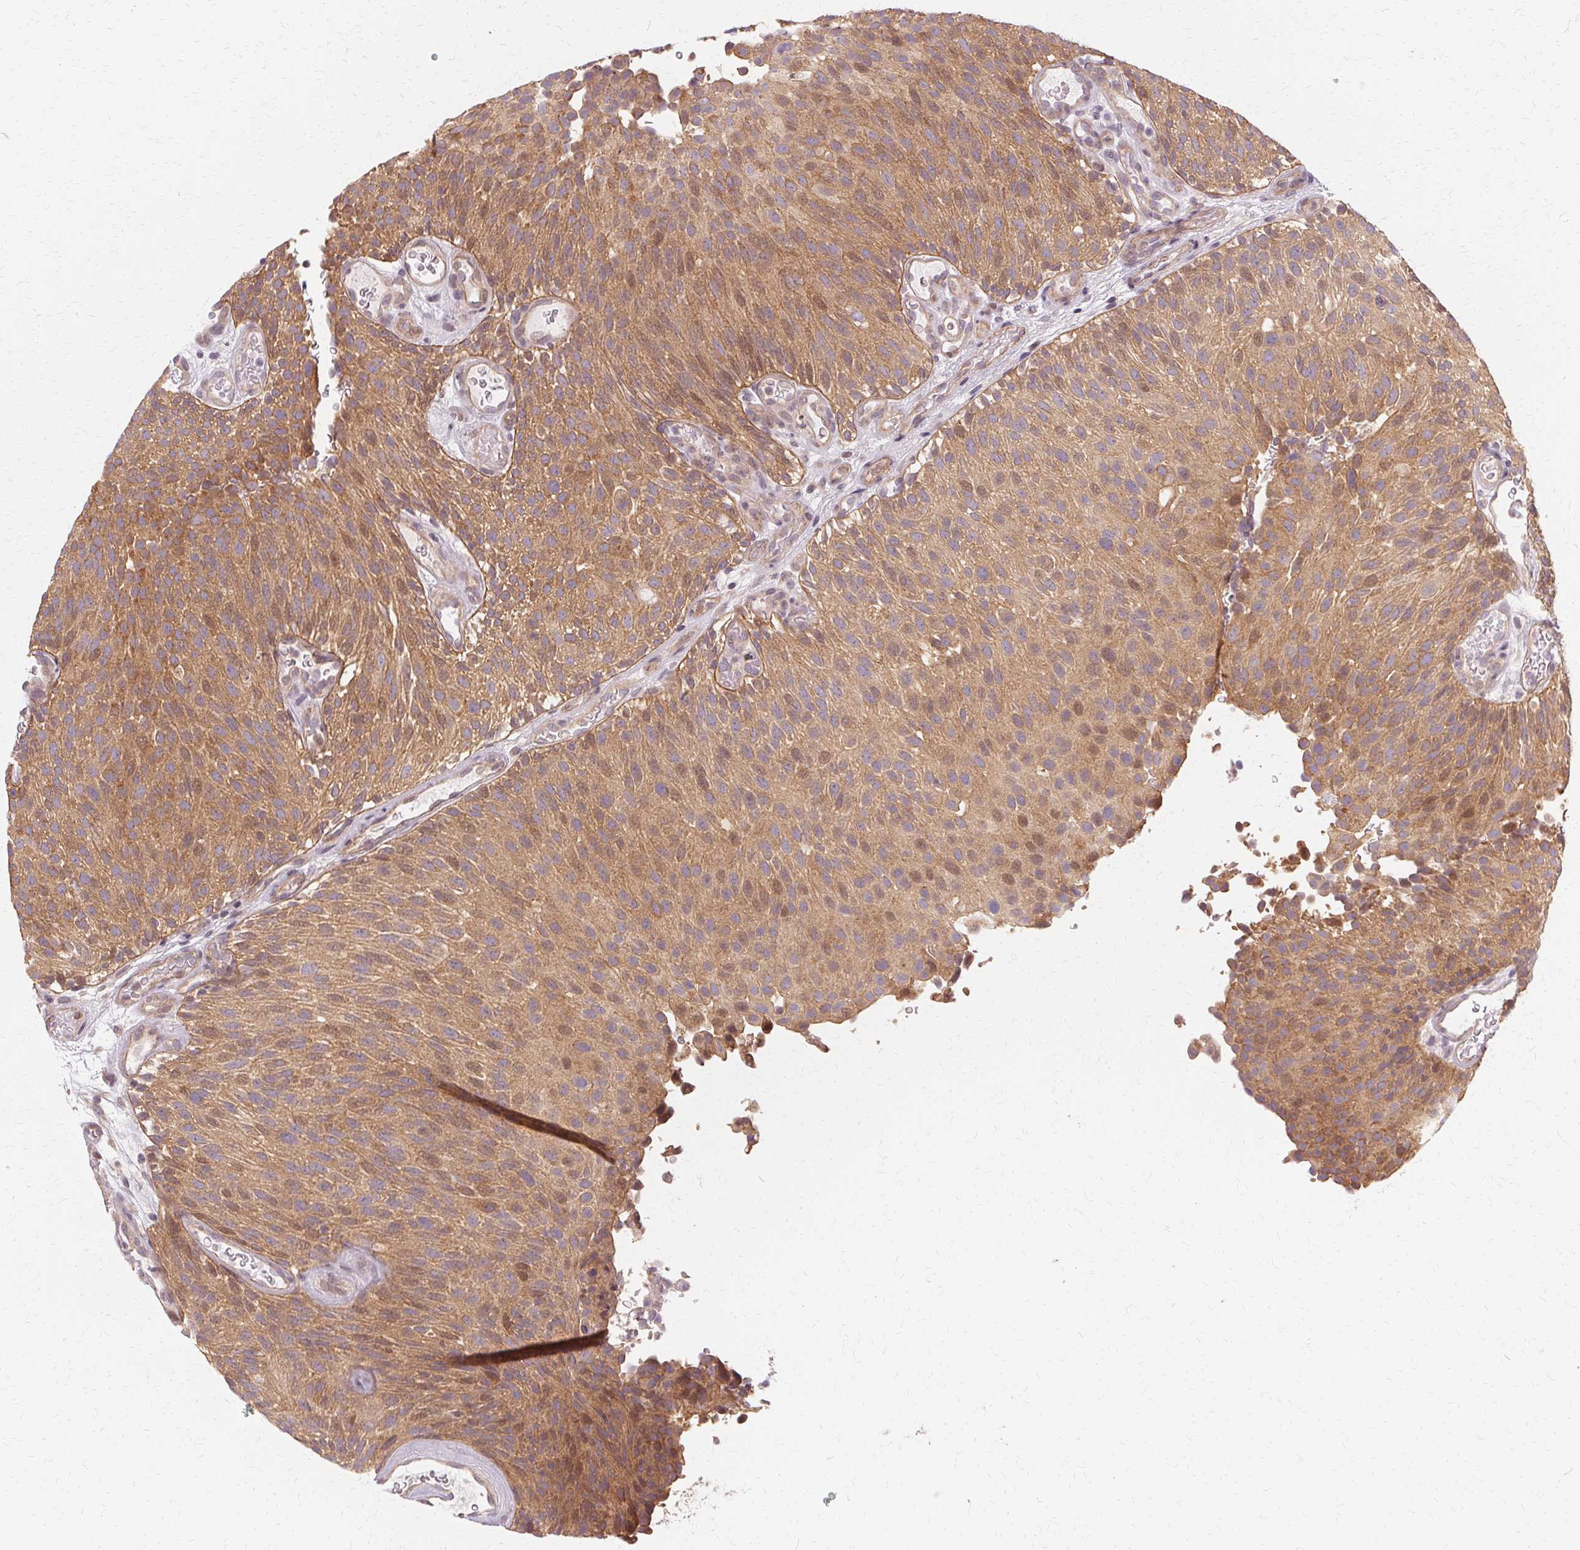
{"staining": {"intensity": "weak", "quantity": ">75%", "location": "cytoplasmic/membranous,nuclear"}, "tissue": "urothelial cancer", "cell_type": "Tumor cells", "image_type": "cancer", "snomed": [{"axis": "morphology", "description": "Urothelial carcinoma, Low grade"}, {"axis": "topography", "description": "Urinary bladder"}], "caption": "Urothelial cancer stained with immunohistochemistry shows weak cytoplasmic/membranous and nuclear staining in approximately >75% of tumor cells.", "gene": "USP8", "patient": {"sex": "male", "age": 78}}